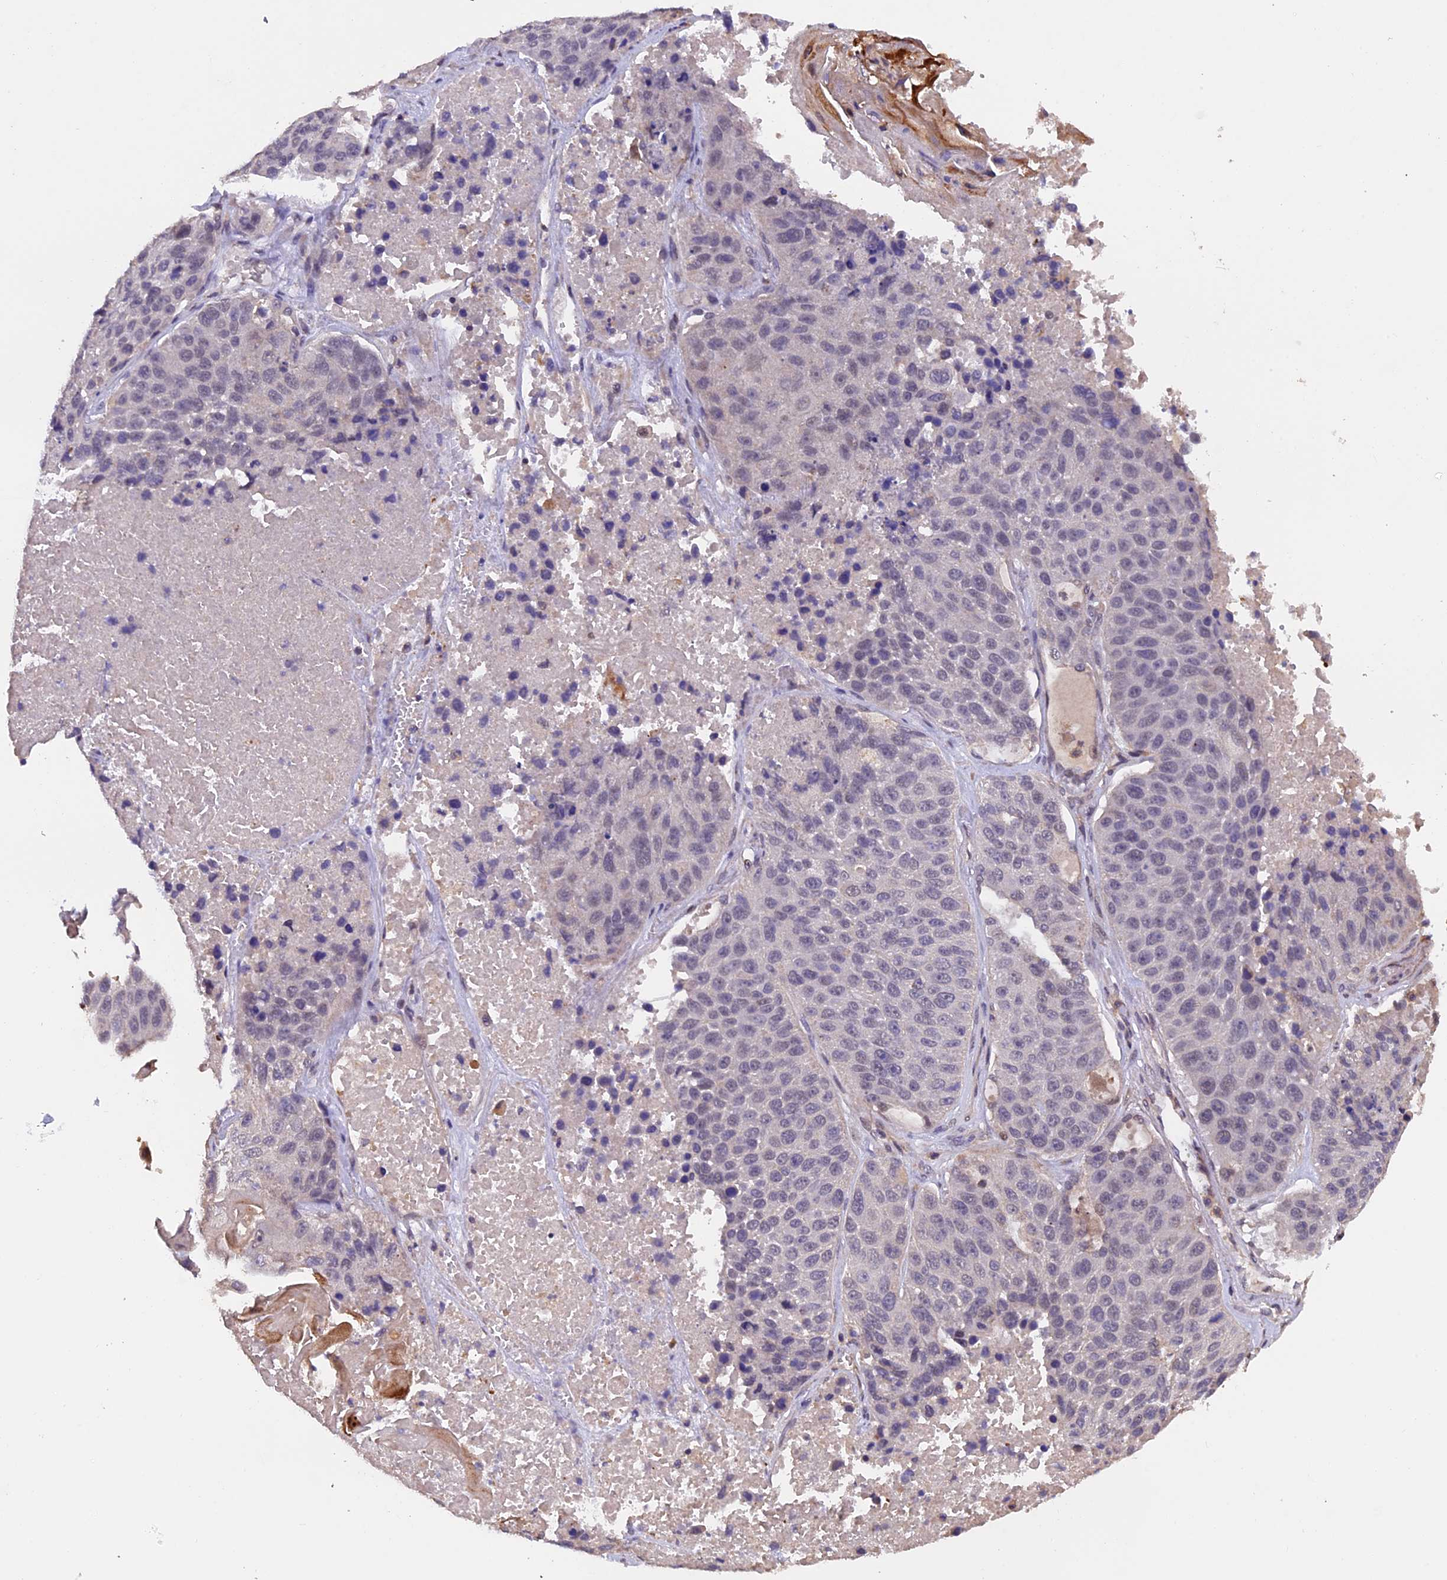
{"staining": {"intensity": "negative", "quantity": "none", "location": "none"}, "tissue": "lung cancer", "cell_type": "Tumor cells", "image_type": "cancer", "snomed": [{"axis": "morphology", "description": "Squamous cell carcinoma, NOS"}, {"axis": "topography", "description": "Lung"}], "caption": "Human squamous cell carcinoma (lung) stained for a protein using immunohistochemistry (IHC) exhibits no expression in tumor cells.", "gene": "PKD2L2", "patient": {"sex": "male", "age": 61}}